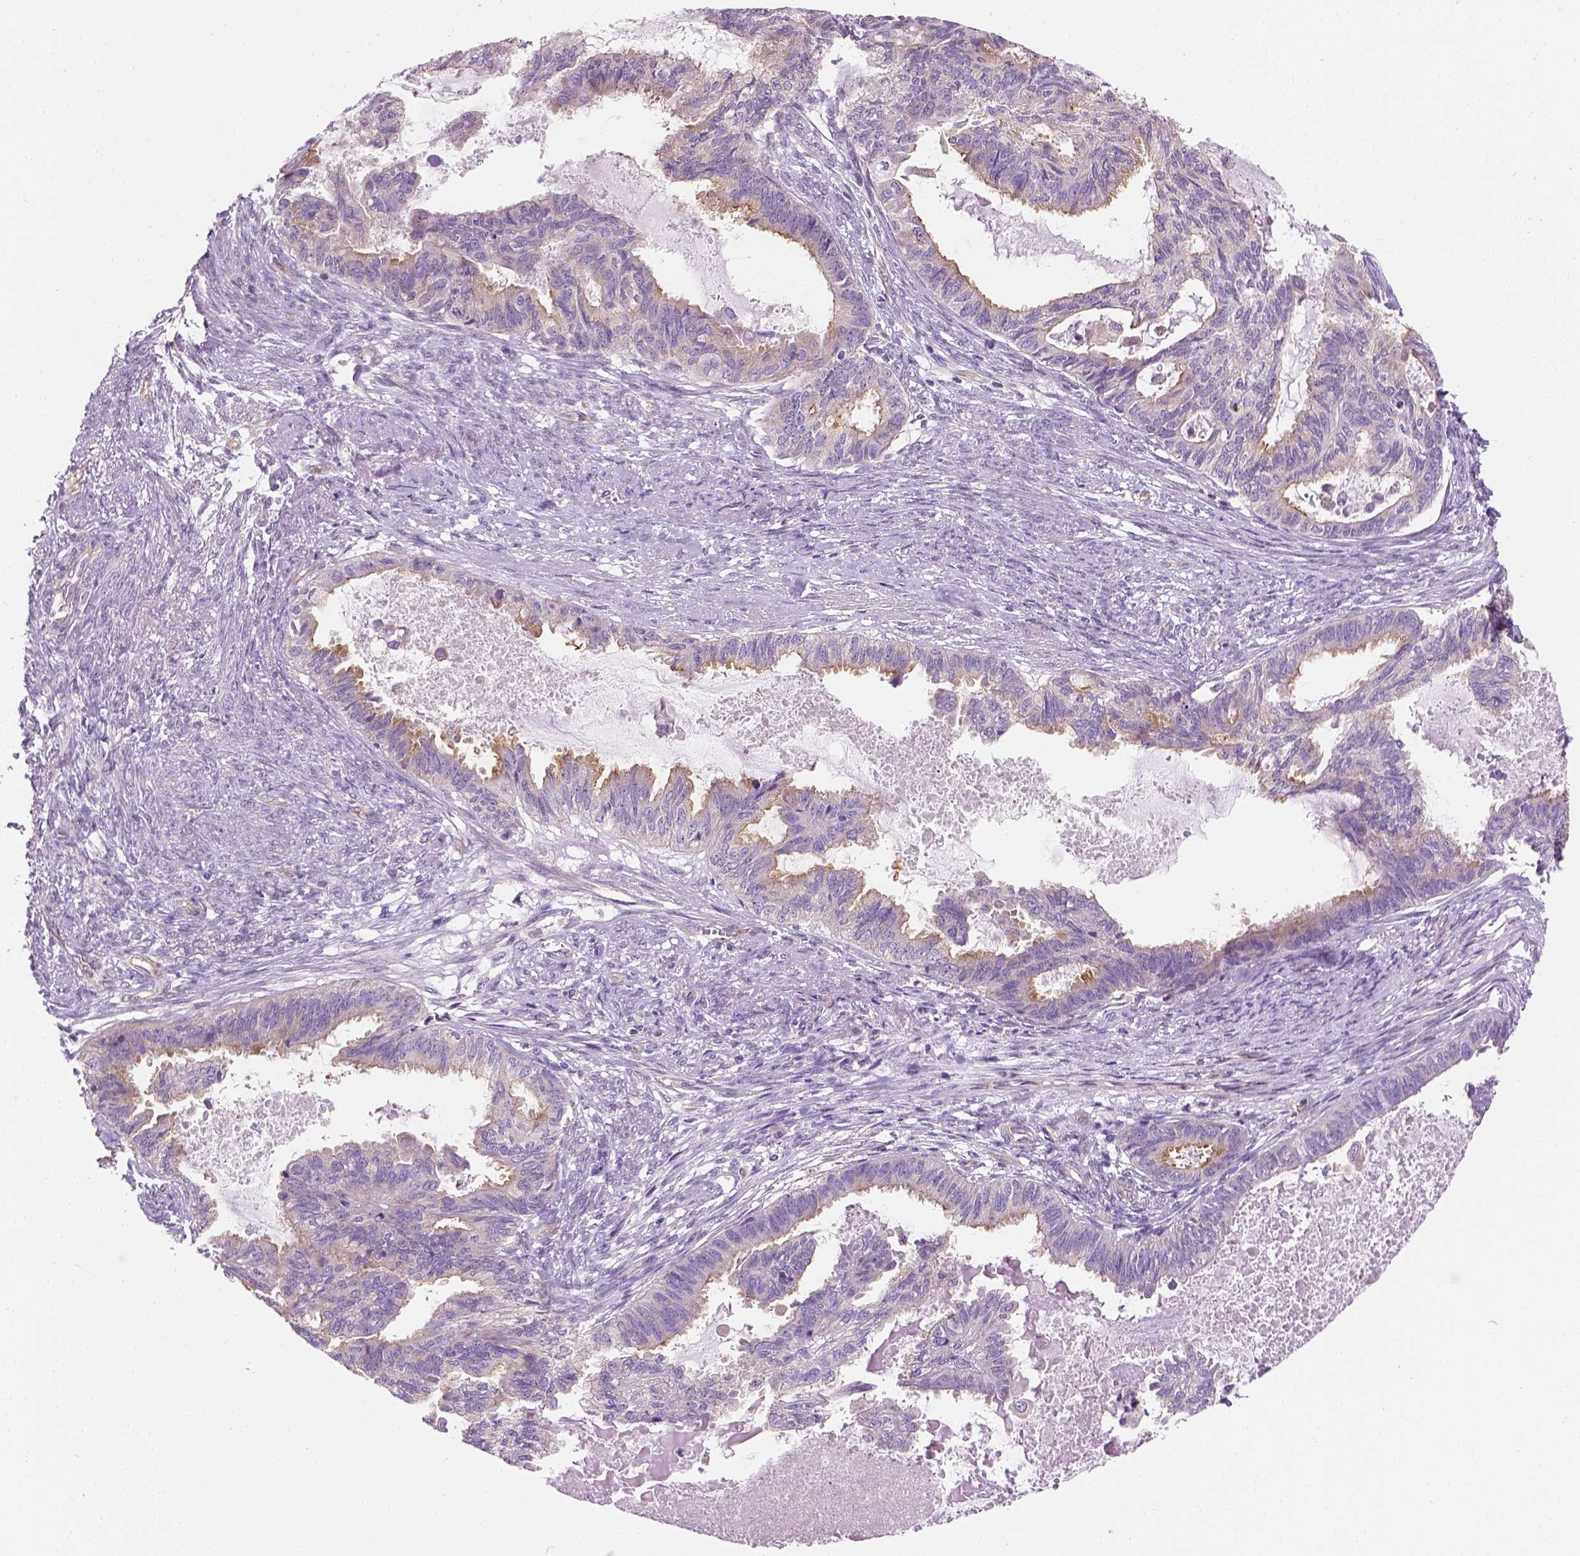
{"staining": {"intensity": "moderate", "quantity": "<25%", "location": "cytoplasmic/membranous"}, "tissue": "endometrial cancer", "cell_type": "Tumor cells", "image_type": "cancer", "snomed": [{"axis": "morphology", "description": "Adenocarcinoma, NOS"}, {"axis": "topography", "description": "Endometrium"}], "caption": "High-power microscopy captured an immunohistochemistry (IHC) micrograph of endometrial adenocarcinoma, revealing moderate cytoplasmic/membranous positivity in approximately <25% of tumor cells. (DAB IHC with brightfield microscopy, high magnification).", "gene": "CRACR2A", "patient": {"sex": "female", "age": 86}}